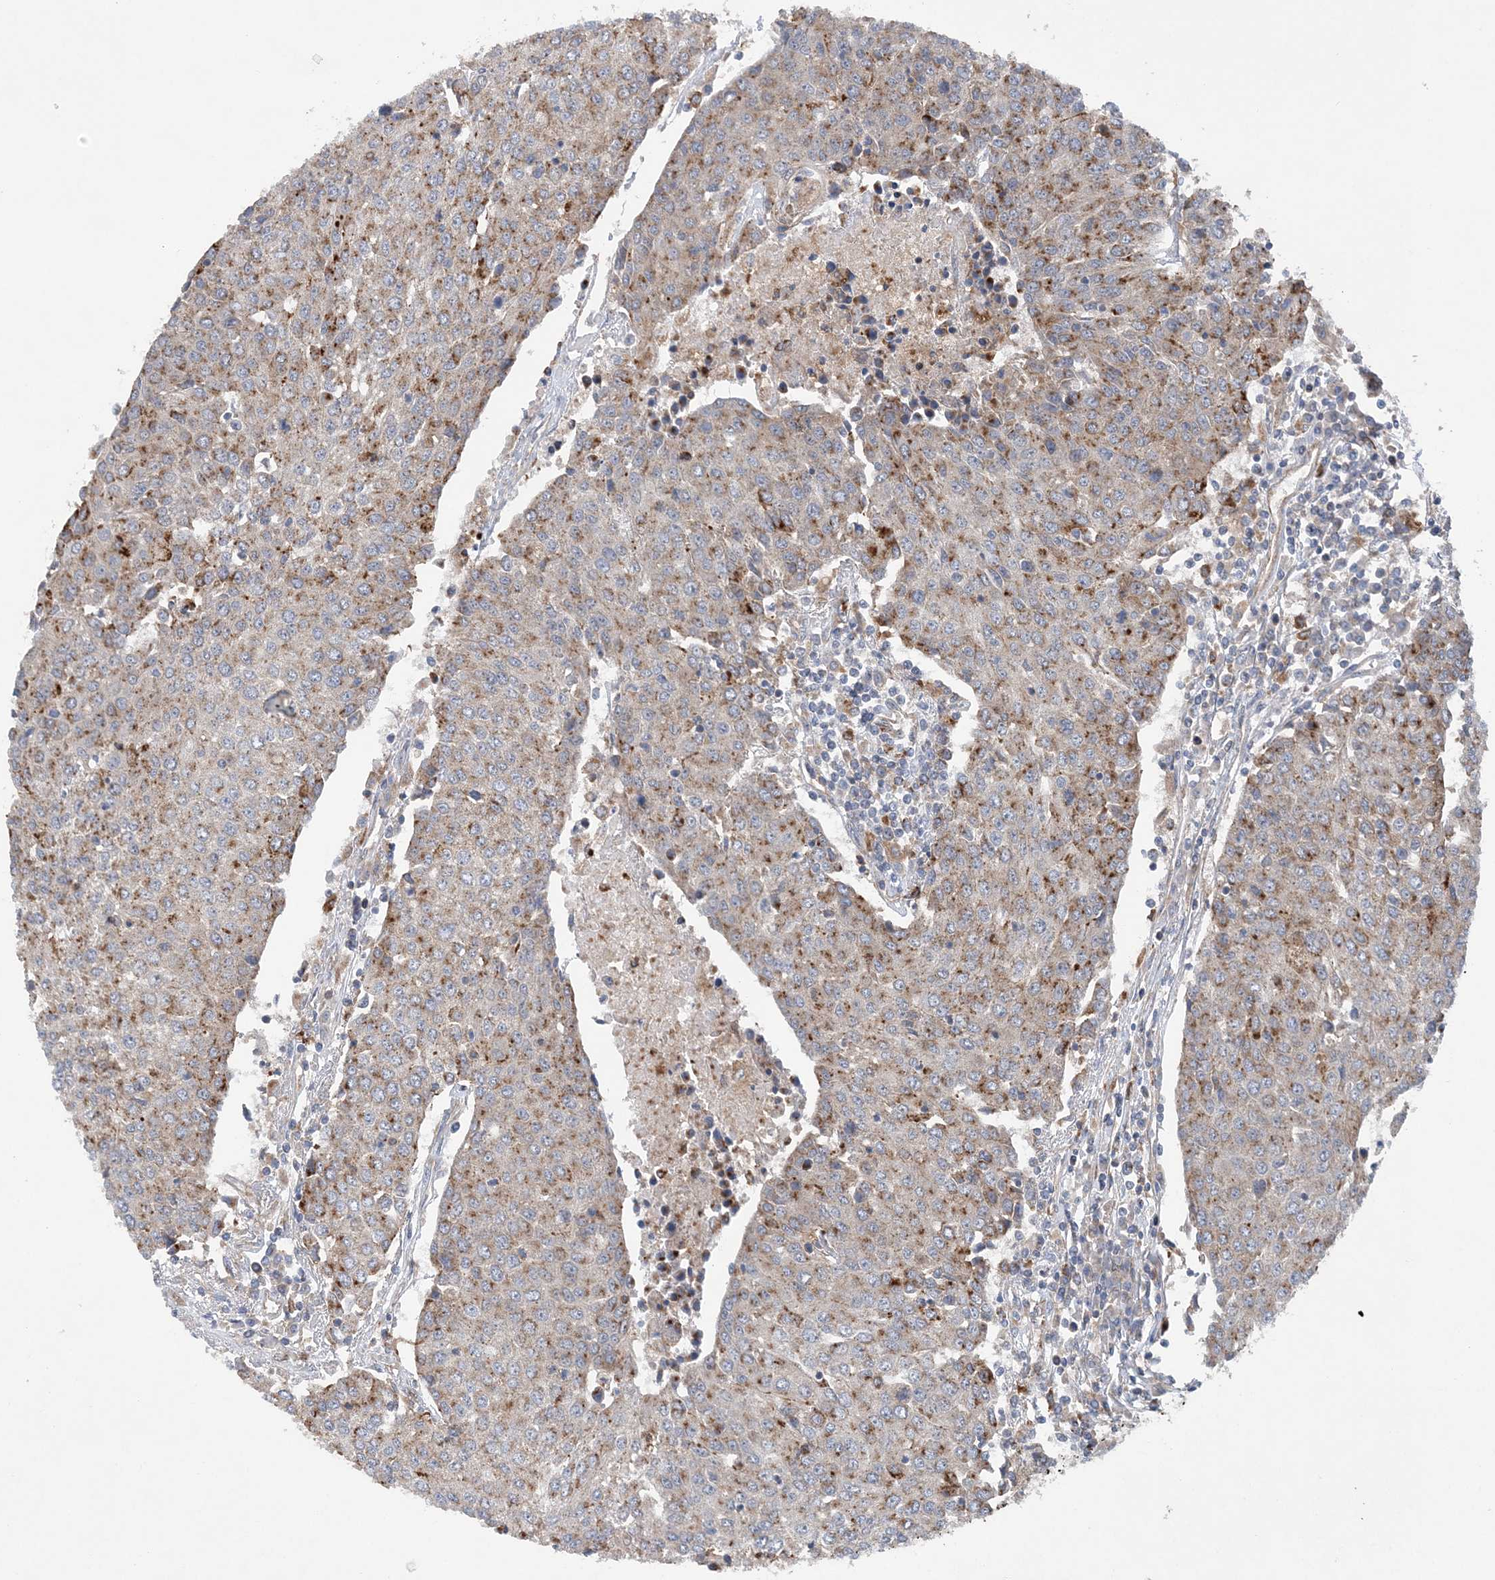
{"staining": {"intensity": "moderate", "quantity": "25%-75%", "location": "cytoplasmic/membranous"}, "tissue": "urothelial cancer", "cell_type": "Tumor cells", "image_type": "cancer", "snomed": [{"axis": "morphology", "description": "Urothelial carcinoma, High grade"}, {"axis": "topography", "description": "Urinary bladder"}], "caption": "Immunohistochemical staining of human high-grade urothelial carcinoma exhibits moderate cytoplasmic/membranous protein expression in about 25%-75% of tumor cells.", "gene": "PTTG1IP", "patient": {"sex": "female", "age": 85}}